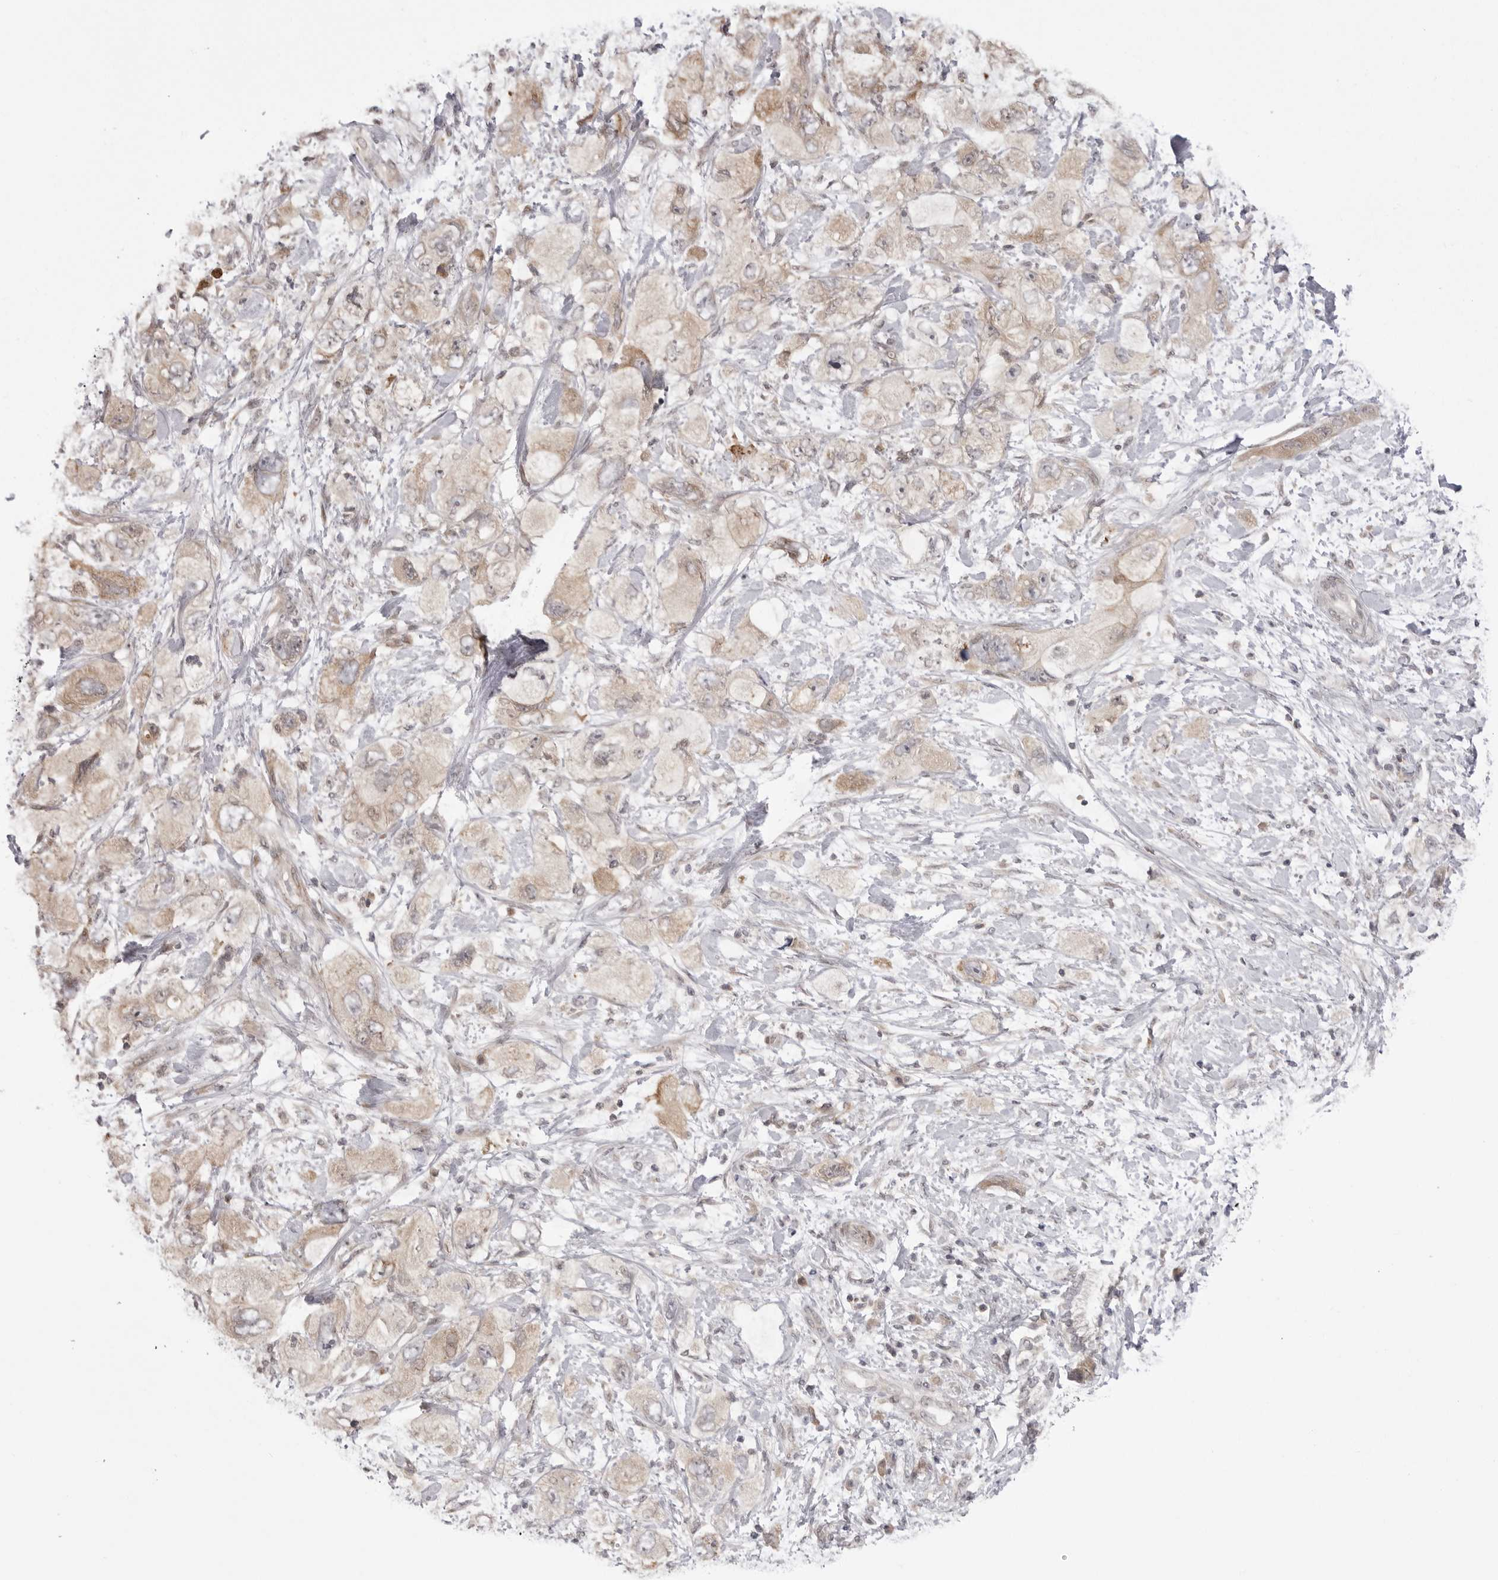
{"staining": {"intensity": "weak", "quantity": "25%-75%", "location": "cytoplasmic/membranous"}, "tissue": "pancreatic cancer", "cell_type": "Tumor cells", "image_type": "cancer", "snomed": [{"axis": "morphology", "description": "Adenocarcinoma, NOS"}, {"axis": "topography", "description": "Pancreas"}], "caption": "Tumor cells demonstrate low levels of weak cytoplasmic/membranous positivity in approximately 25%-75% of cells in pancreatic cancer.", "gene": "PTK2B", "patient": {"sex": "female", "age": 73}}